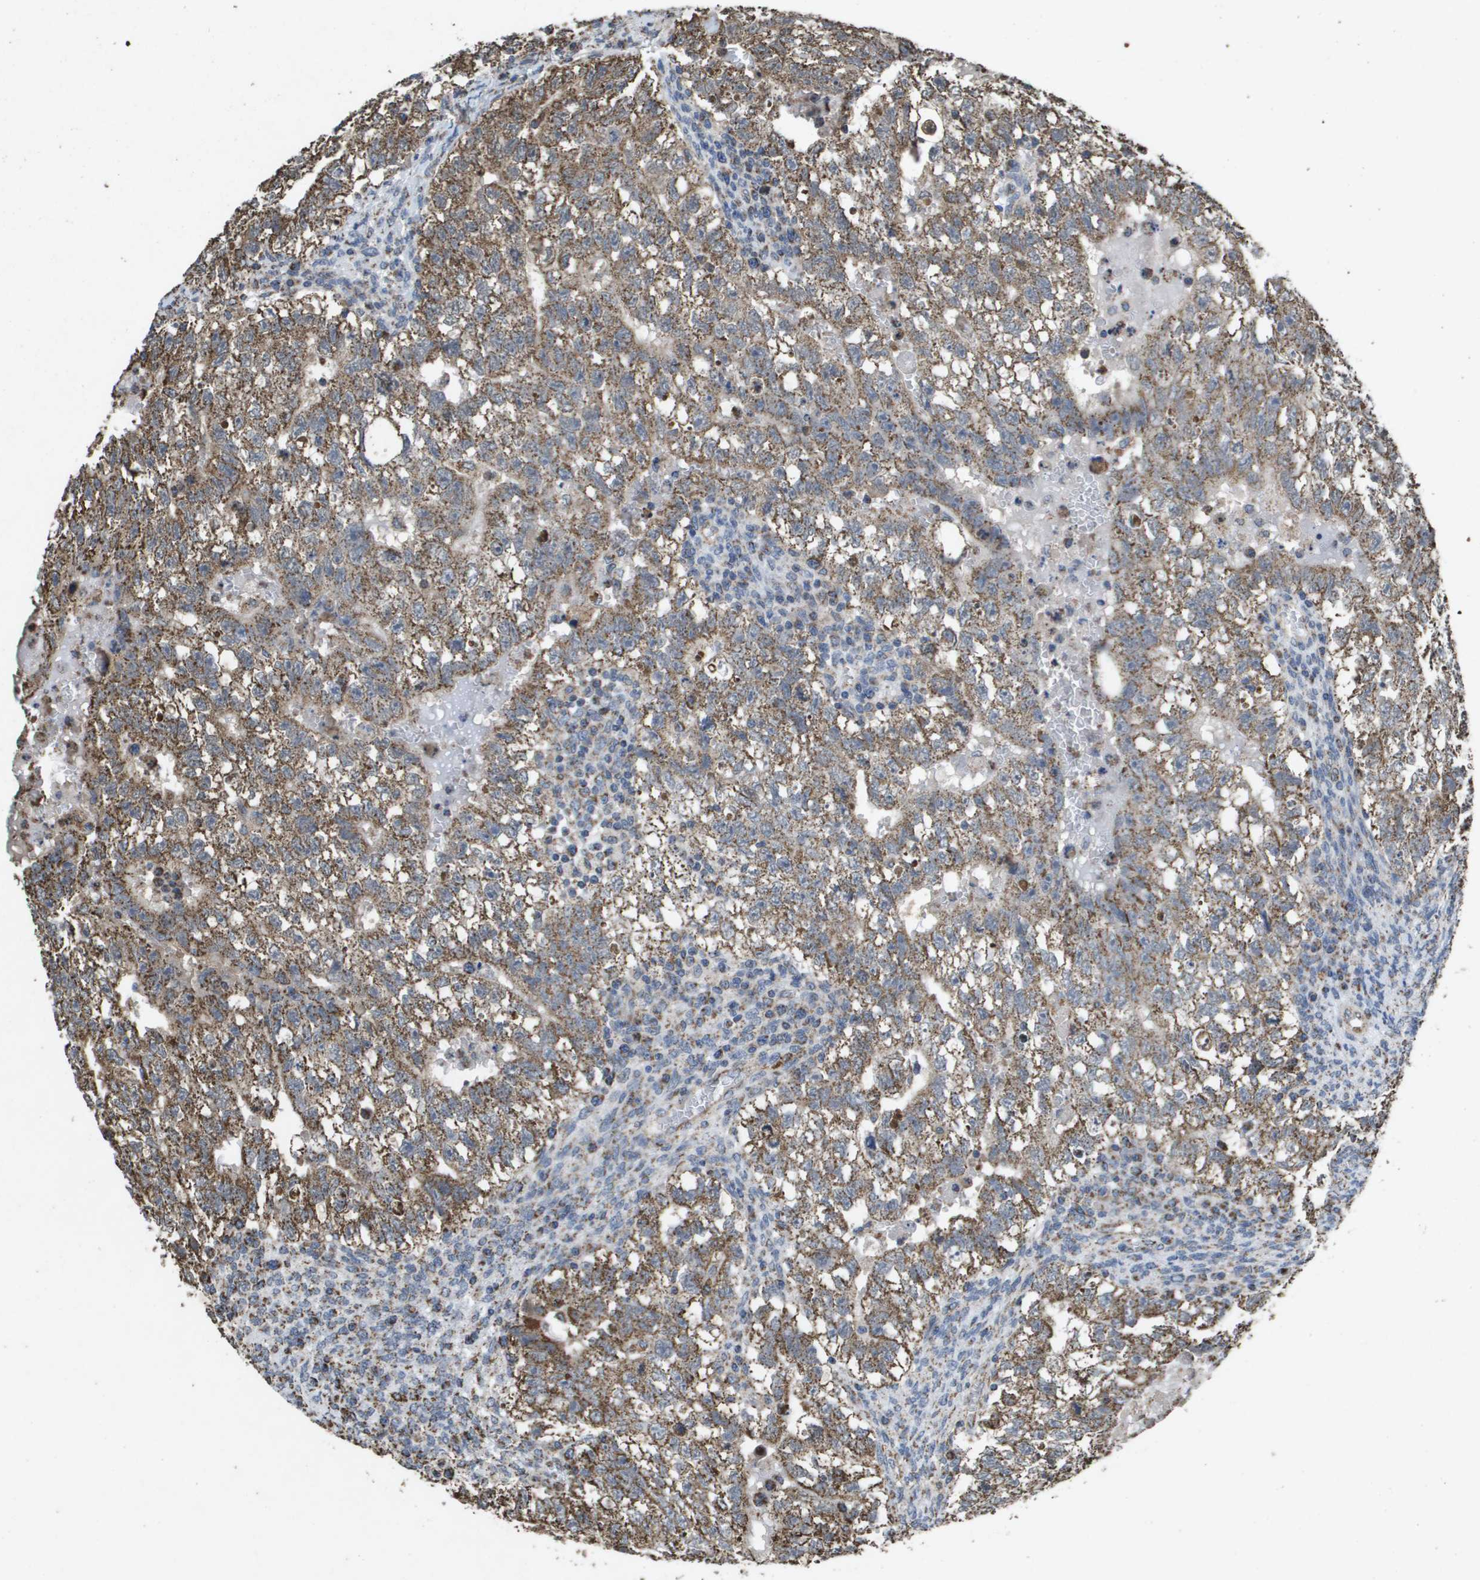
{"staining": {"intensity": "moderate", "quantity": ">75%", "location": "cytoplasmic/membranous"}, "tissue": "testis cancer", "cell_type": "Tumor cells", "image_type": "cancer", "snomed": [{"axis": "morphology", "description": "Seminoma, NOS"}, {"axis": "morphology", "description": "Carcinoma, Embryonal, NOS"}, {"axis": "topography", "description": "Testis"}], "caption": "This image displays immunohistochemistry (IHC) staining of embryonal carcinoma (testis), with medium moderate cytoplasmic/membranous expression in about >75% of tumor cells.", "gene": "HSPE1", "patient": {"sex": "male", "age": 38}}